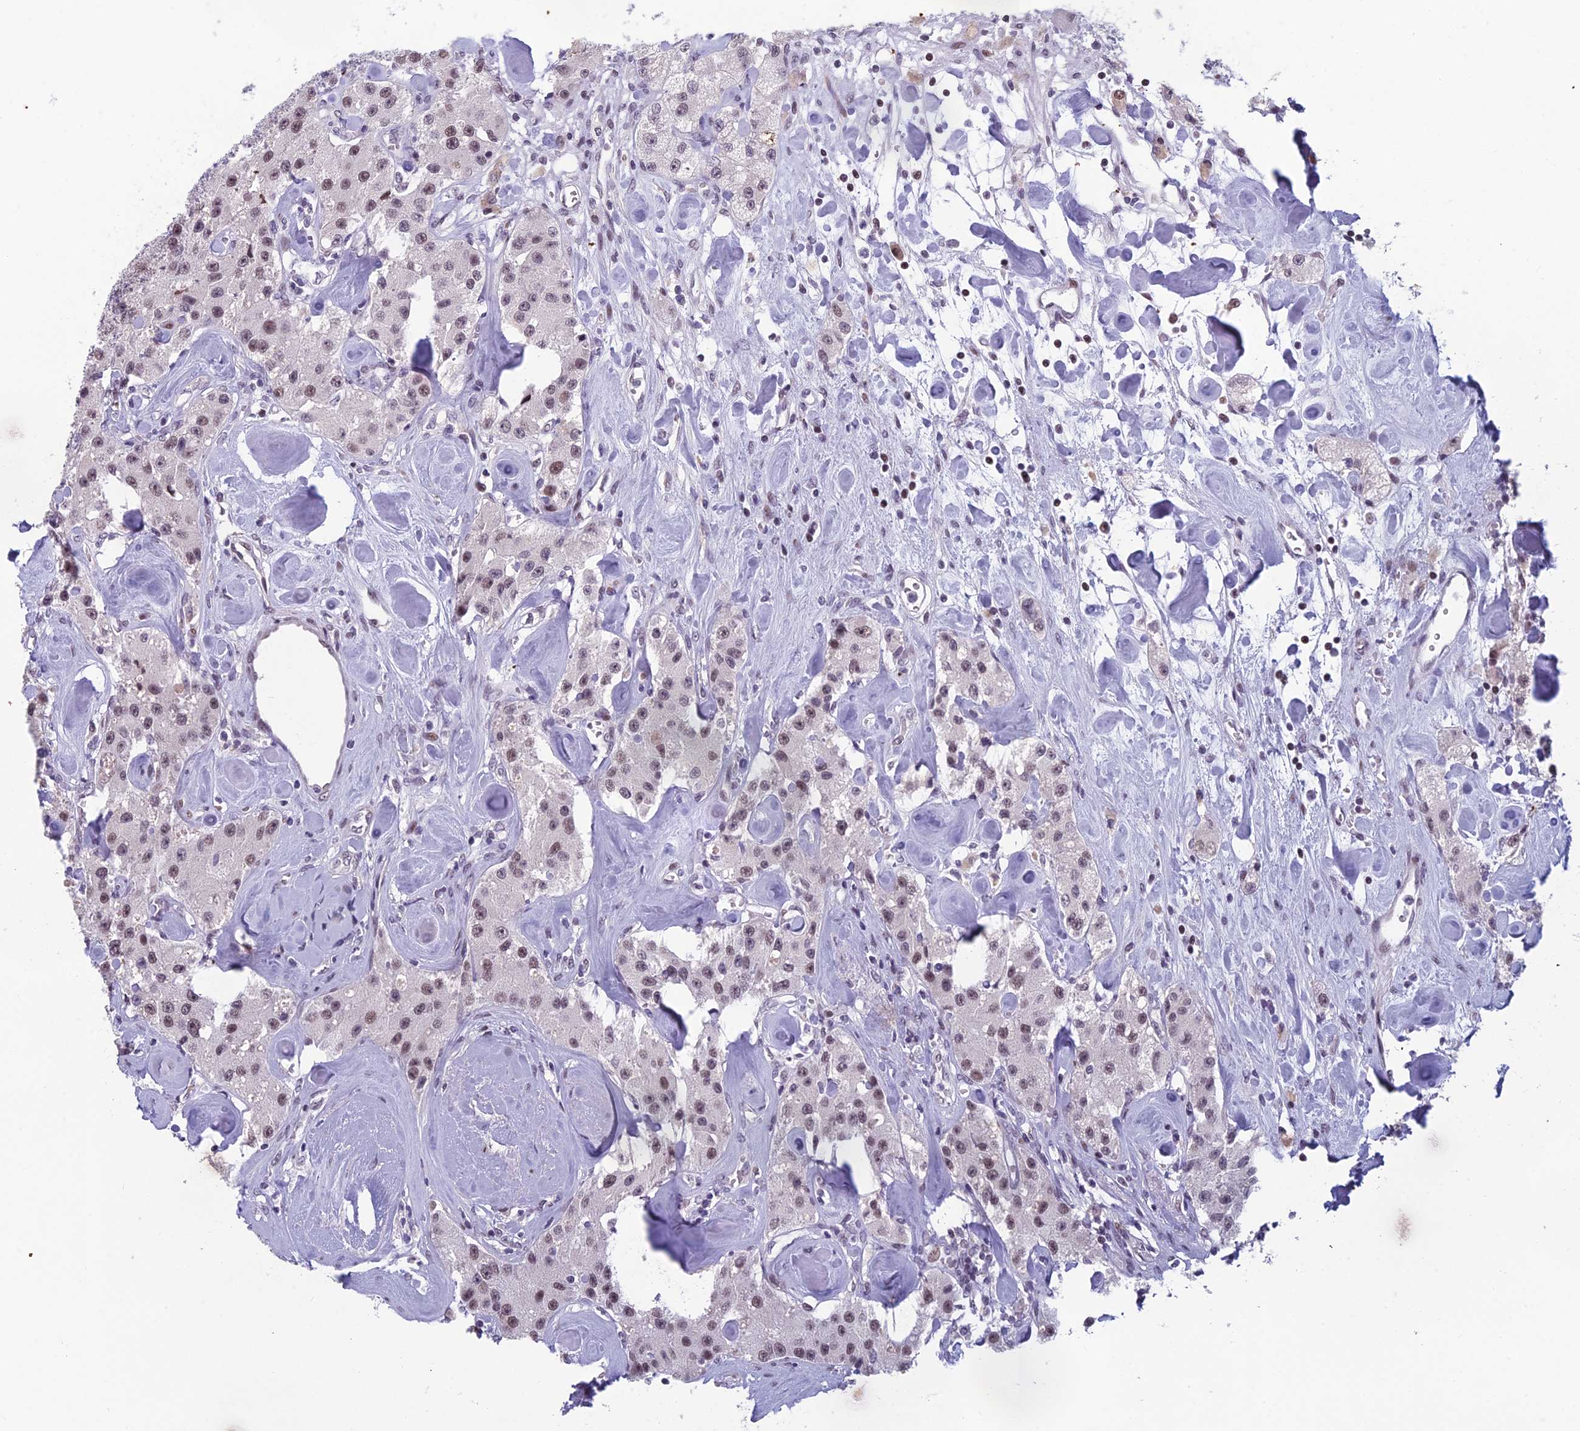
{"staining": {"intensity": "moderate", "quantity": "25%-75%", "location": "nuclear"}, "tissue": "carcinoid", "cell_type": "Tumor cells", "image_type": "cancer", "snomed": [{"axis": "morphology", "description": "Carcinoid, malignant, NOS"}, {"axis": "topography", "description": "Pancreas"}], "caption": "Tumor cells reveal moderate nuclear expression in approximately 25%-75% of cells in malignant carcinoid.", "gene": "RGS17", "patient": {"sex": "male", "age": 41}}